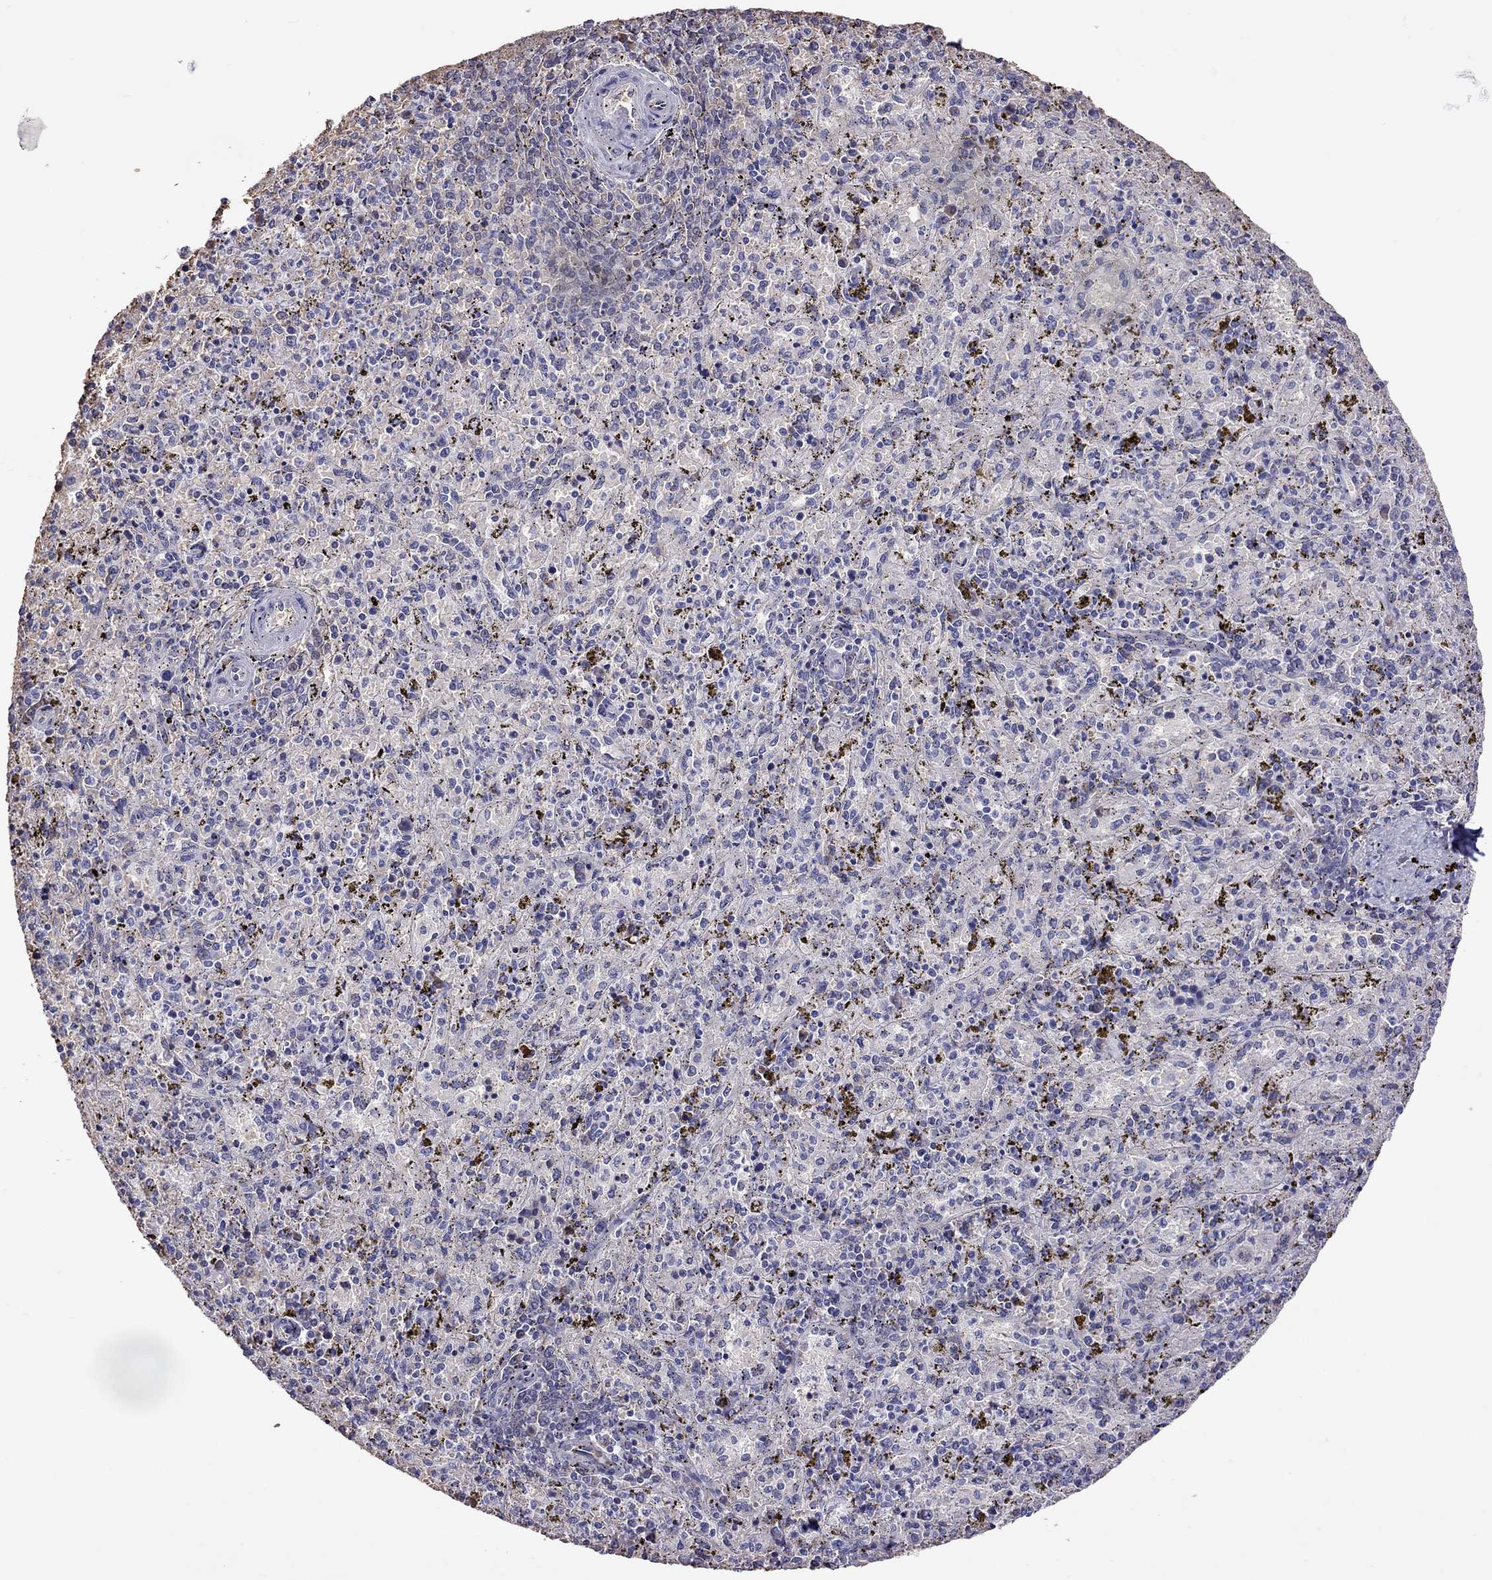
{"staining": {"intensity": "negative", "quantity": "none", "location": "none"}, "tissue": "spleen", "cell_type": "Cells in red pulp", "image_type": "normal", "snomed": [{"axis": "morphology", "description": "Normal tissue, NOS"}, {"axis": "topography", "description": "Spleen"}], "caption": "Protein analysis of benign spleen demonstrates no significant expression in cells in red pulp.", "gene": "ADAM28", "patient": {"sex": "female", "age": 50}}